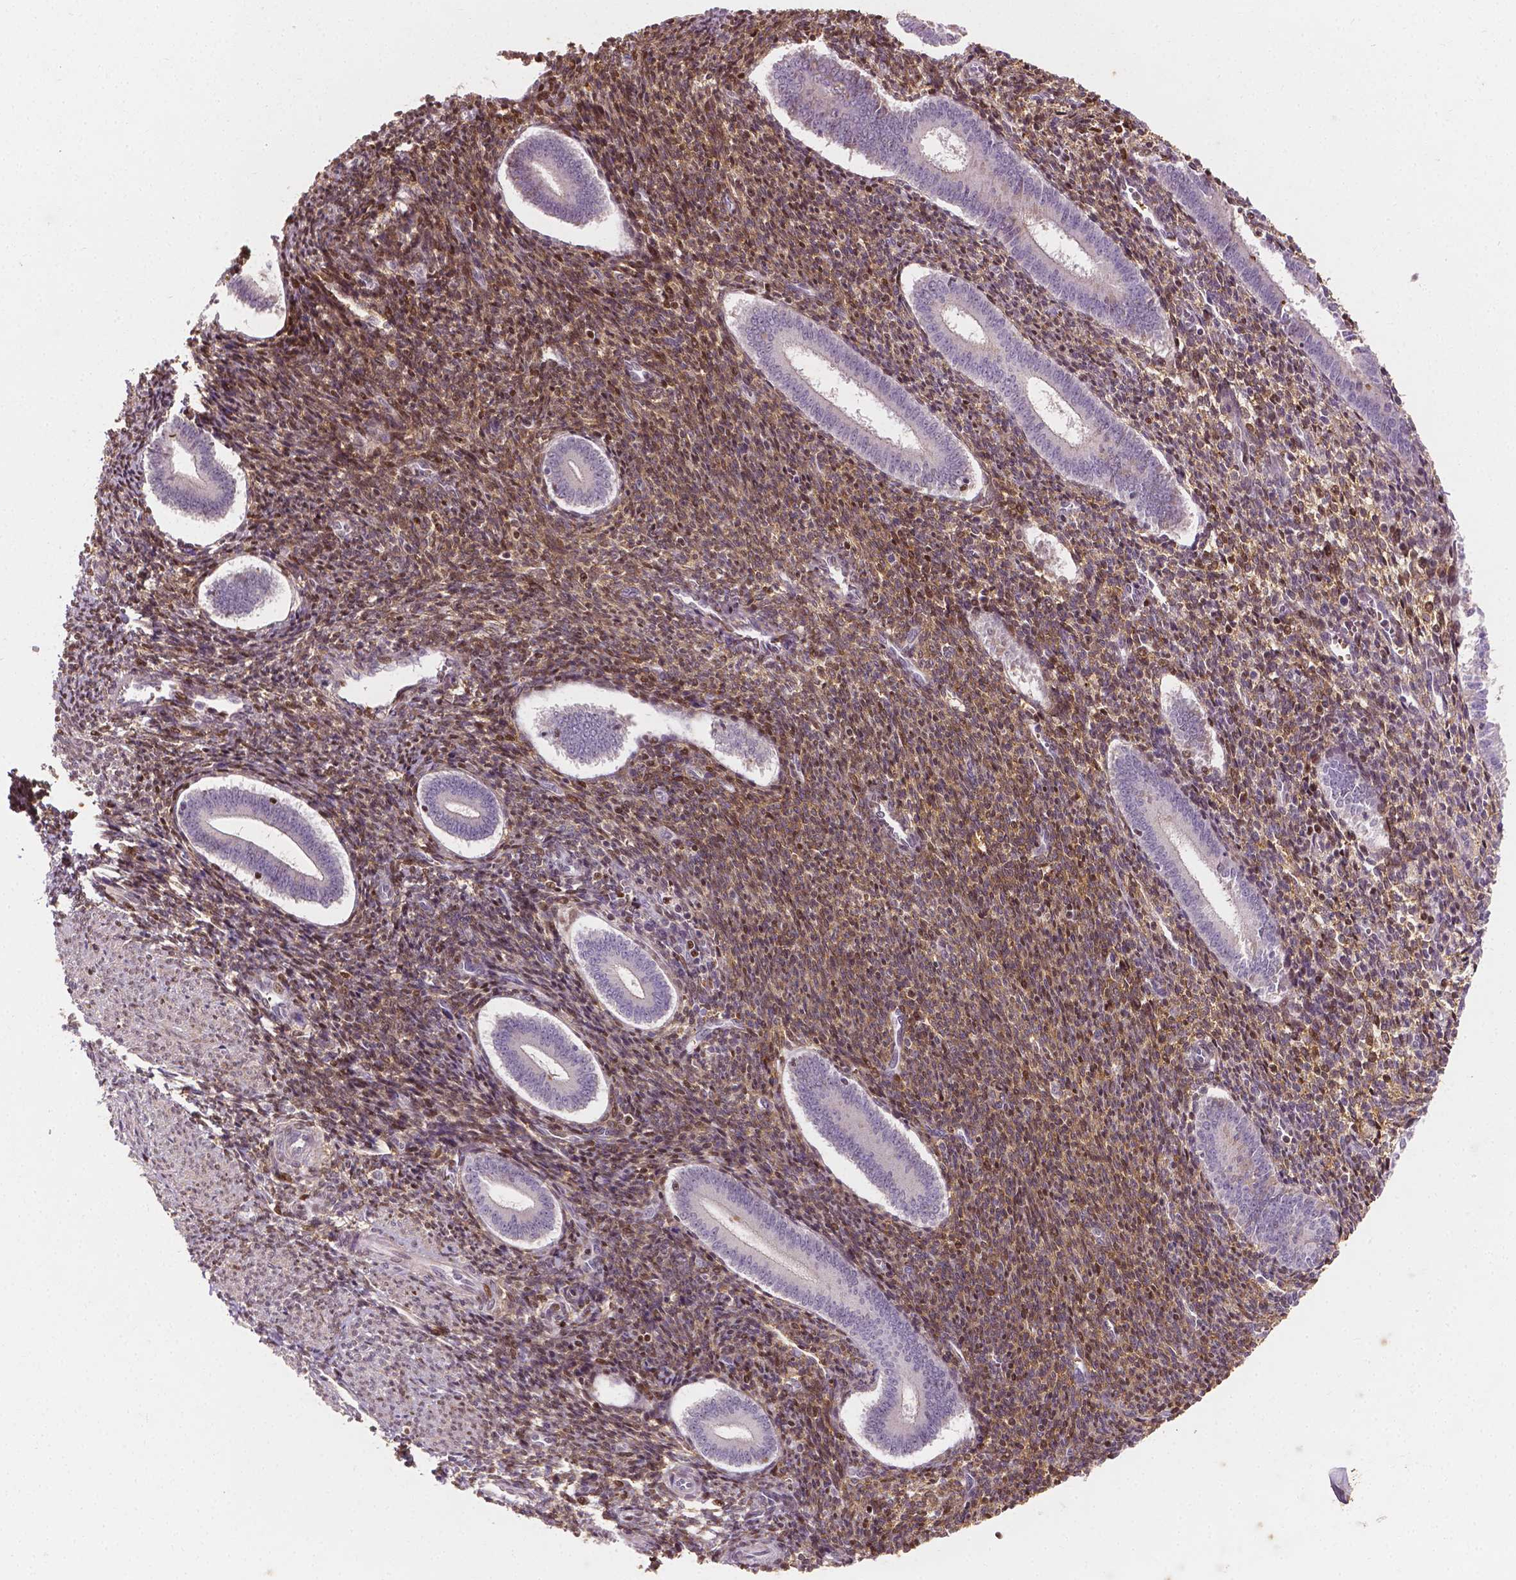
{"staining": {"intensity": "moderate", "quantity": ">75%", "location": "nuclear"}, "tissue": "endometrium", "cell_type": "Cells in endometrial stroma", "image_type": "normal", "snomed": [{"axis": "morphology", "description": "Normal tissue, NOS"}, {"axis": "topography", "description": "Endometrium"}], "caption": "This photomicrograph shows immunohistochemistry (IHC) staining of benign human endometrium, with medium moderate nuclear staining in about >75% of cells in endometrial stroma.", "gene": "PTPN18", "patient": {"sex": "female", "age": 25}}